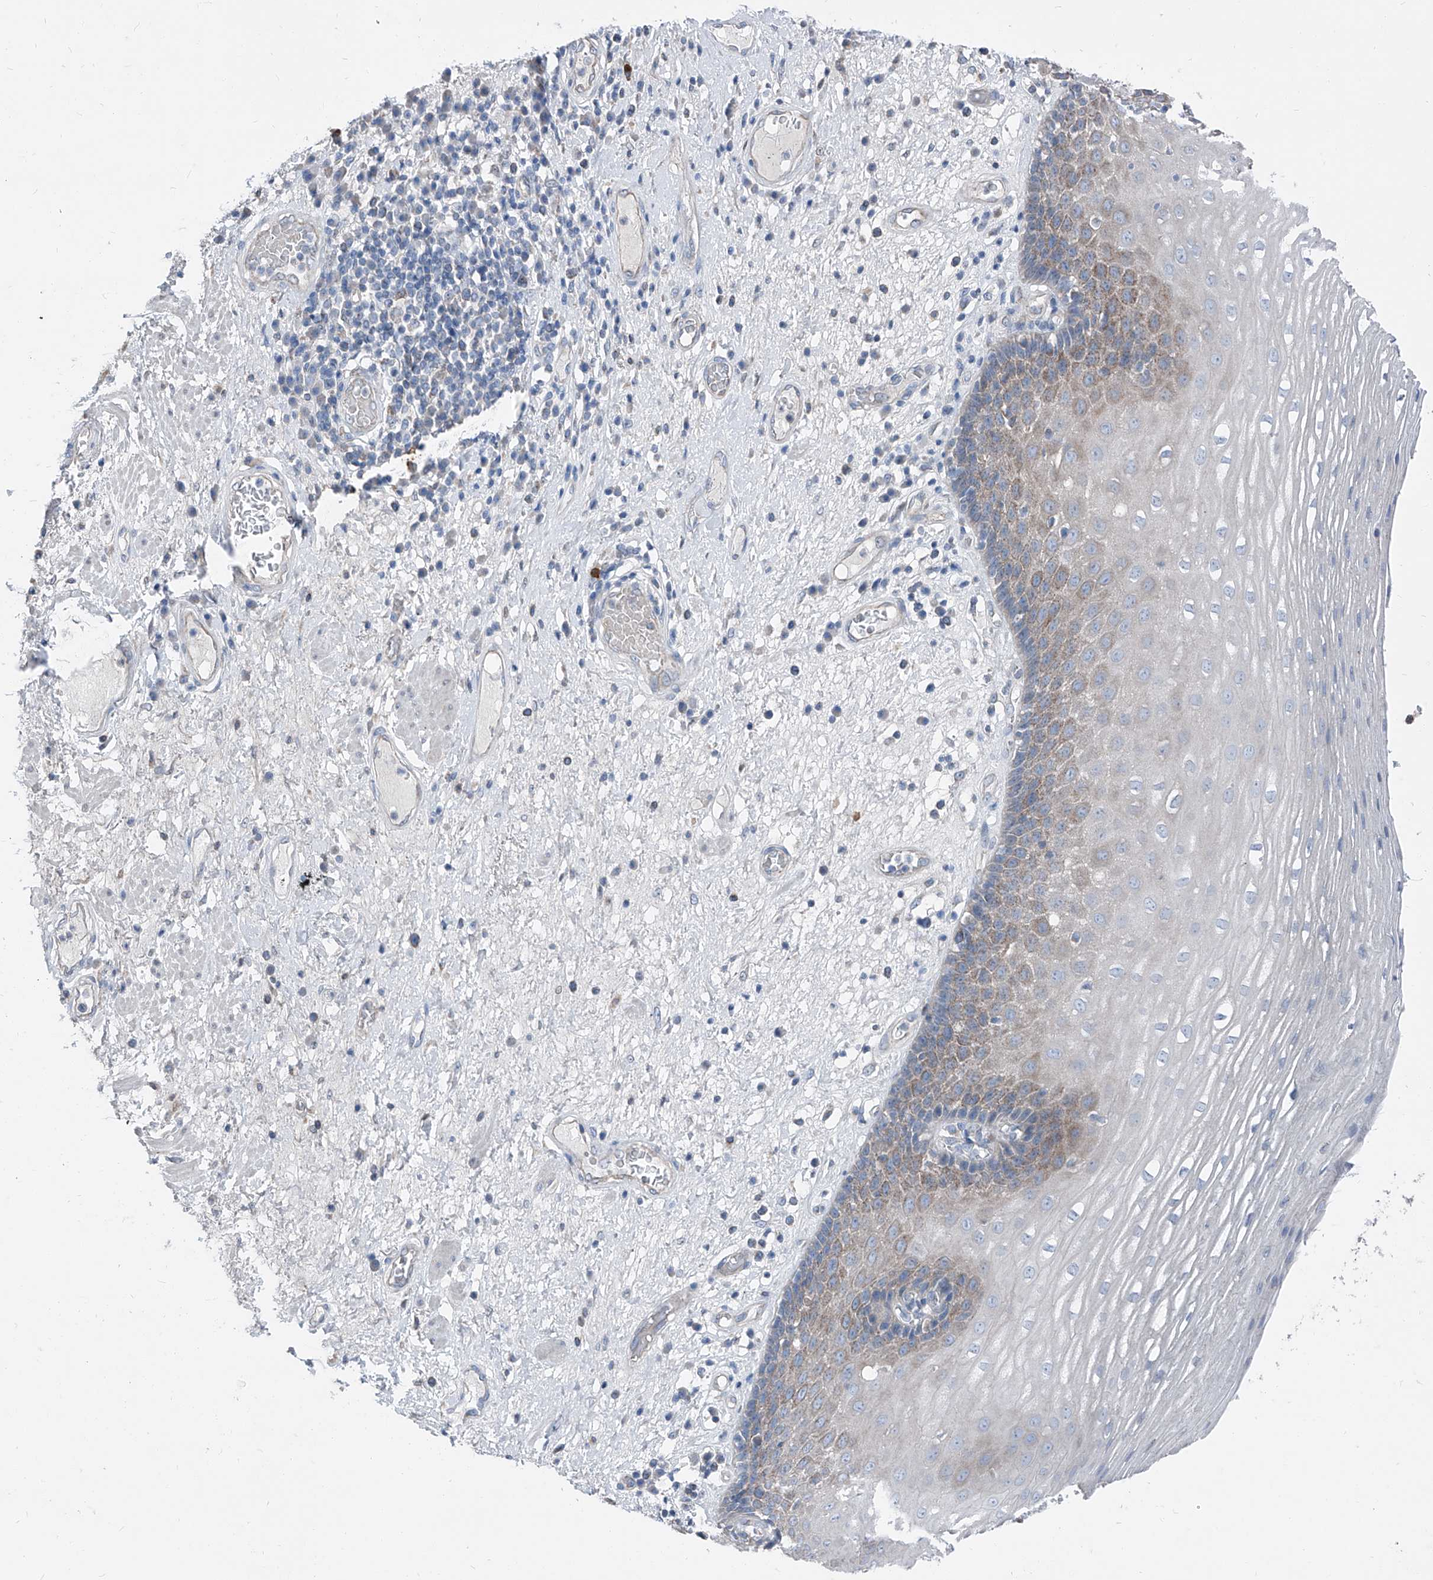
{"staining": {"intensity": "weak", "quantity": "25%-75%", "location": "cytoplasmic/membranous"}, "tissue": "esophagus", "cell_type": "Squamous epithelial cells", "image_type": "normal", "snomed": [{"axis": "morphology", "description": "Normal tissue, NOS"}, {"axis": "morphology", "description": "Adenocarcinoma, NOS"}, {"axis": "topography", "description": "Esophagus"}], "caption": "Normal esophagus exhibits weak cytoplasmic/membranous expression in about 25%-75% of squamous epithelial cells.", "gene": "AGPS", "patient": {"sex": "male", "age": 62}}